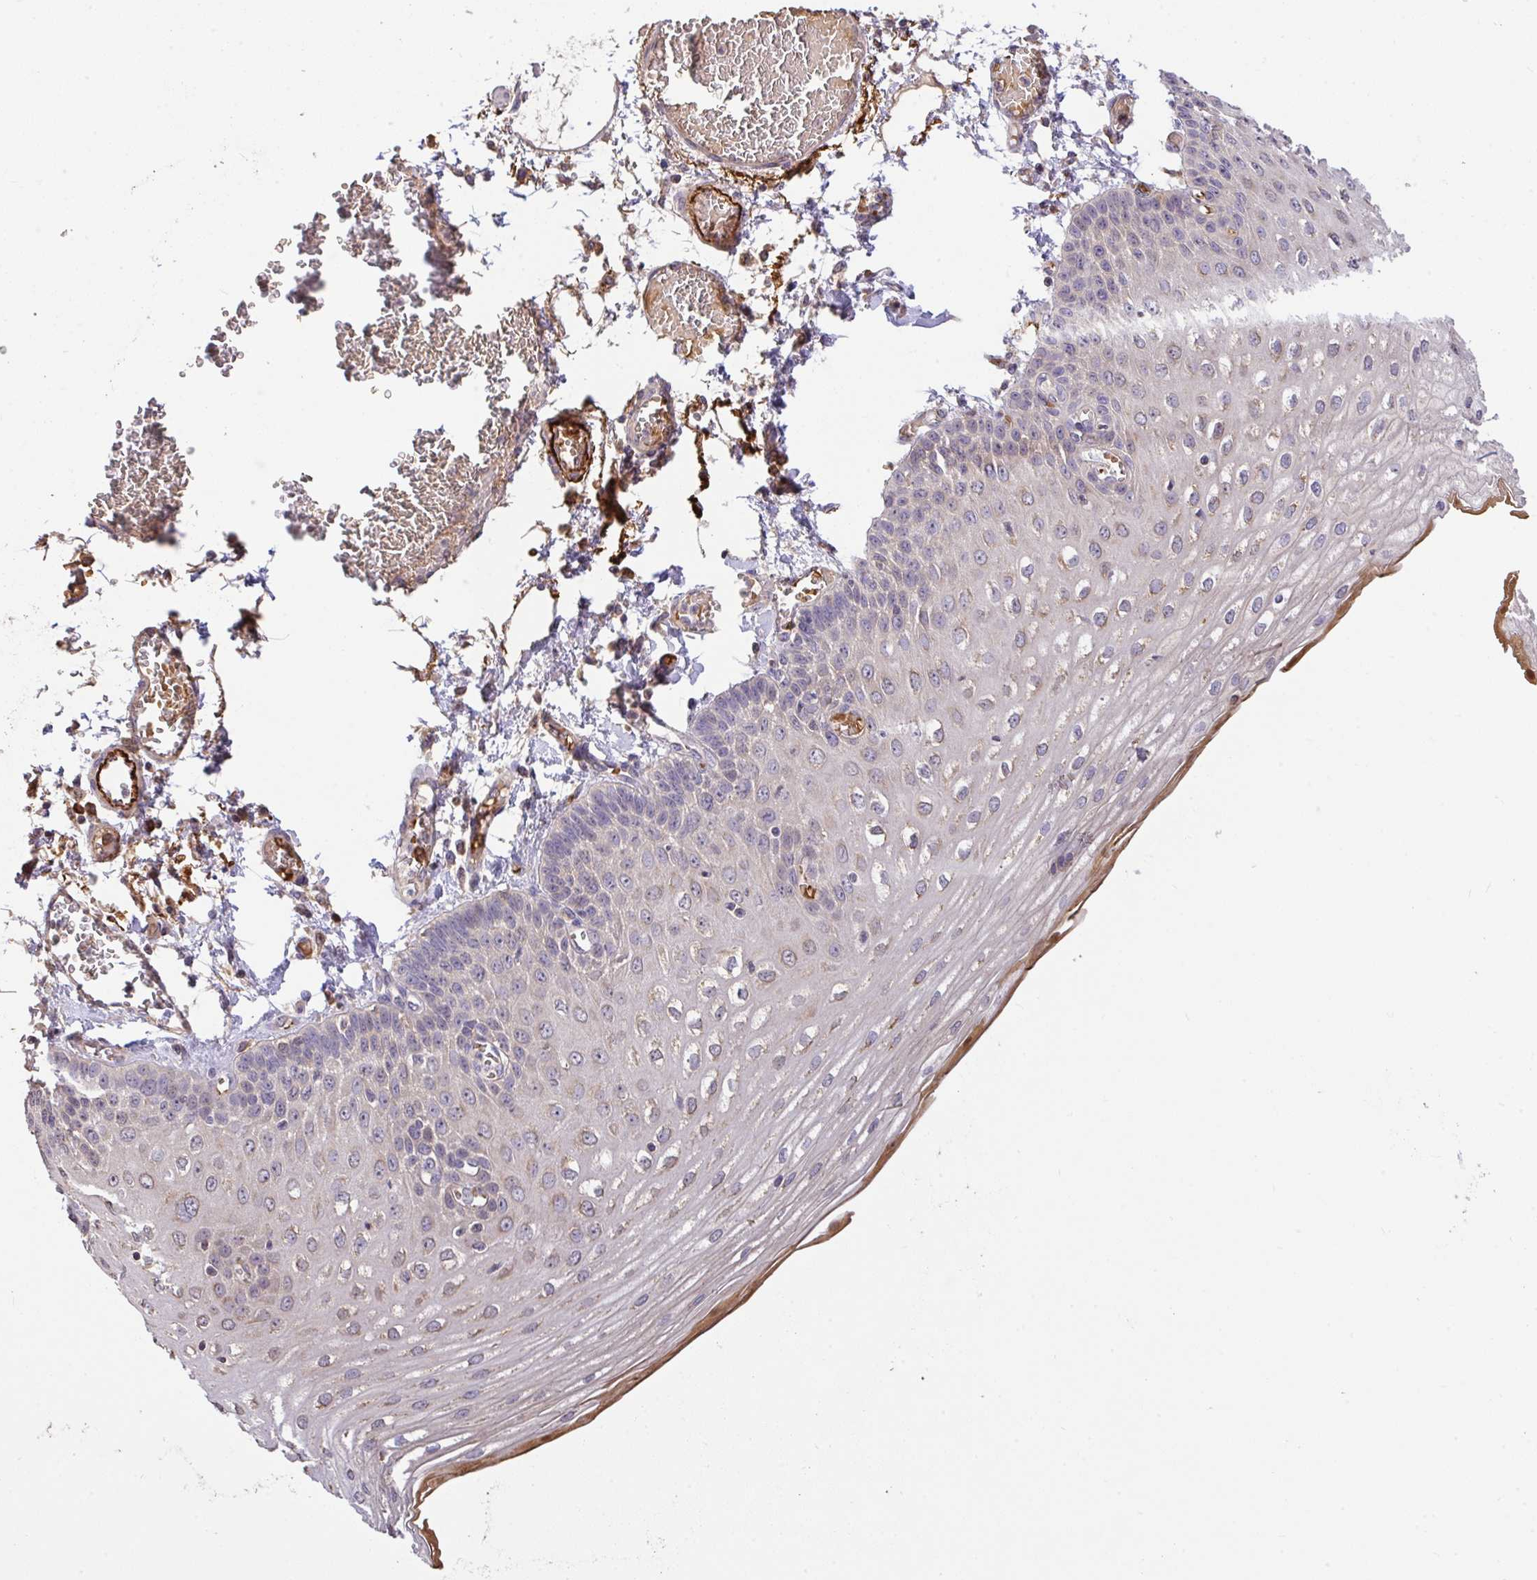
{"staining": {"intensity": "weak", "quantity": "25%-75%", "location": "cytoplasmic/membranous,nuclear"}, "tissue": "esophagus", "cell_type": "Squamous epithelial cells", "image_type": "normal", "snomed": [{"axis": "morphology", "description": "Normal tissue, NOS"}, {"axis": "morphology", "description": "Adenocarcinoma, NOS"}, {"axis": "topography", "description": "Esophagus"}], "caption": "A high-resolution photomicrograph shows immunohistochemistry staining of unremarkable esophagus, which exhibits weak cytoplasmic/membranous,nuclear expression in approximately 25%-75% of squamous epithelial cells.", "gene": "C1QTNF9B", "patient": {"sex": "male", "age": 81}}